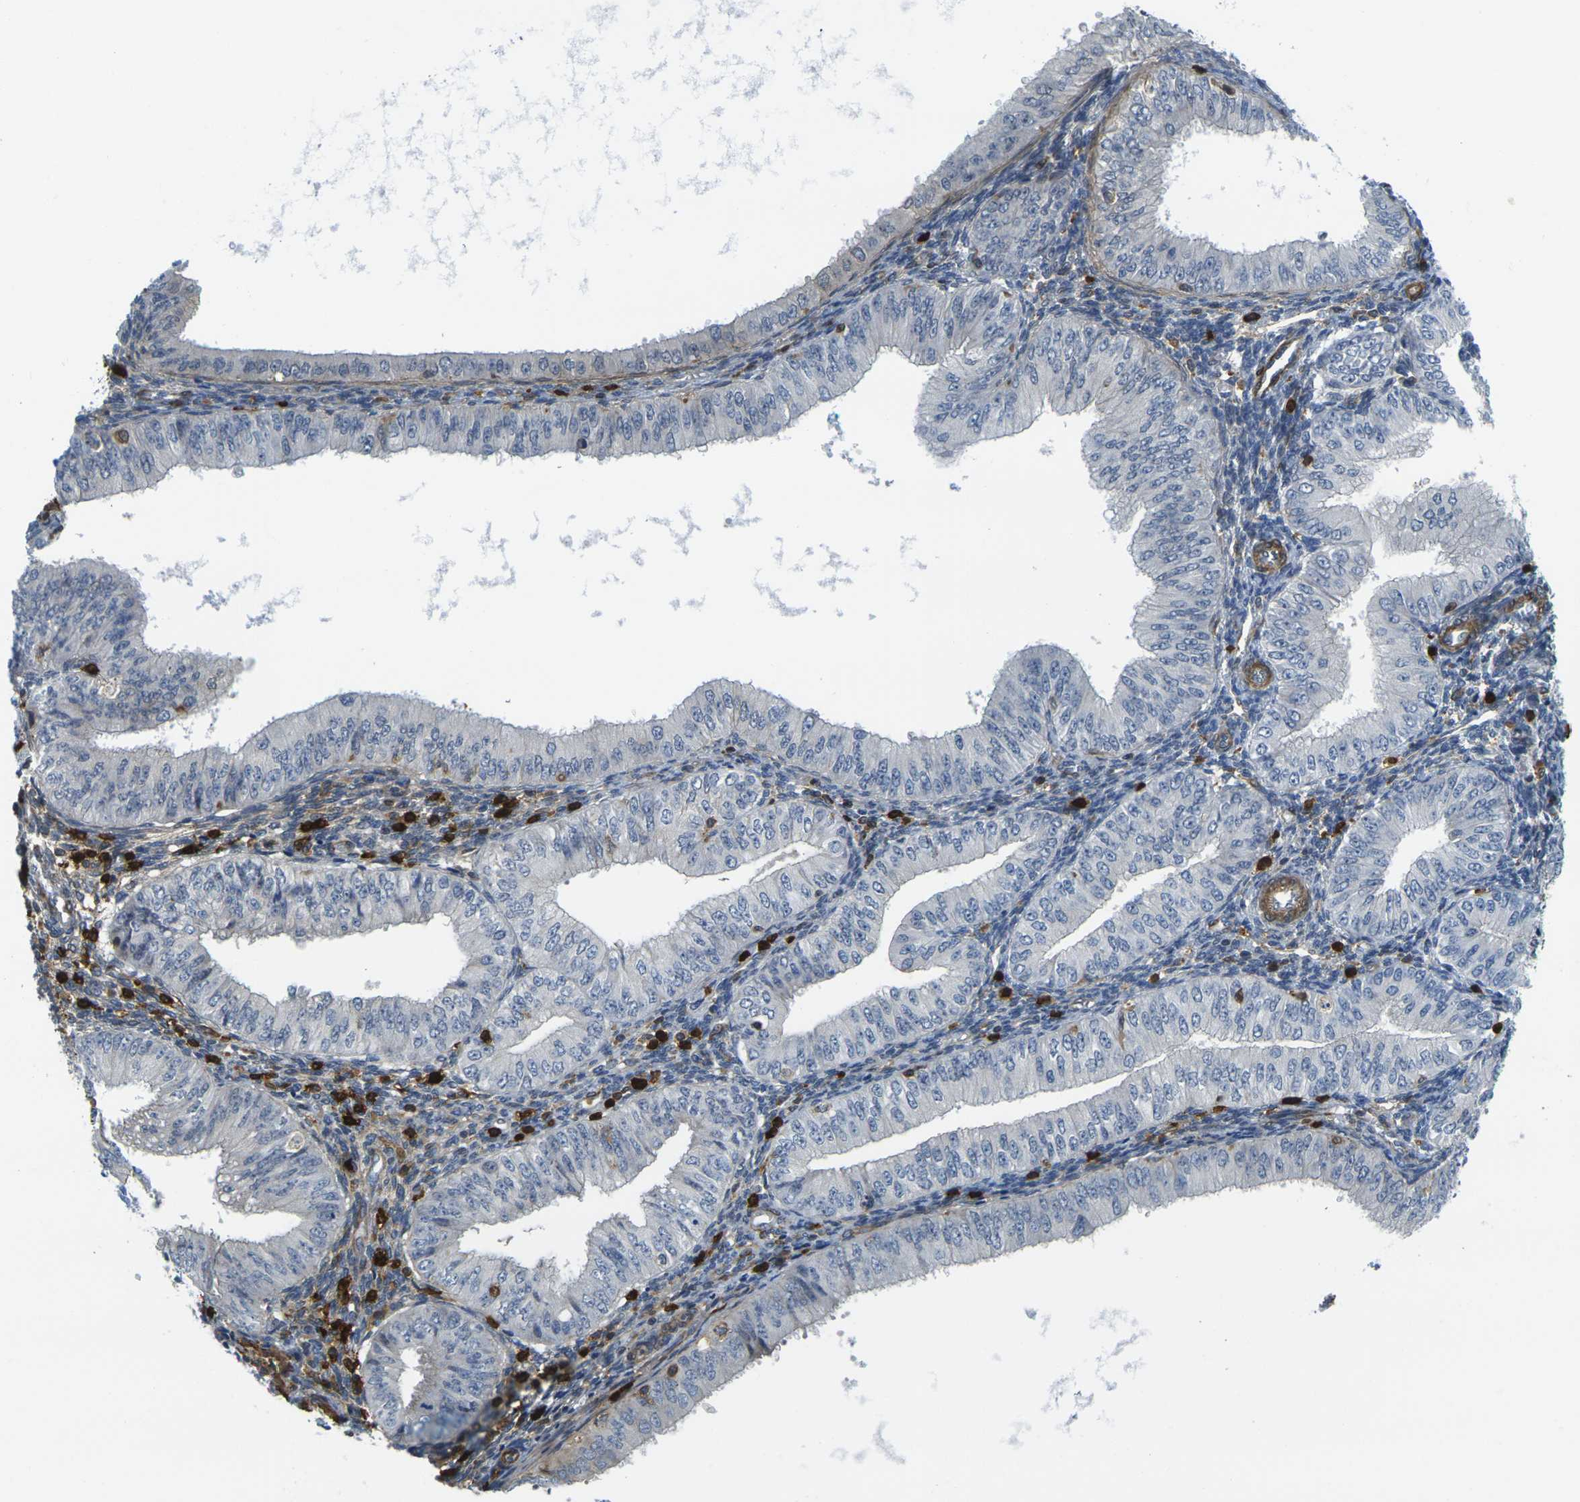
{"staining": {"intensity": "negative", "quantity": "none", "location": "none"}, "tissue": "endometrial cancer", "cell_type": "Tumor cells", "image_type": "cancer", "snomed": [{"axis": "morphology", "description": "Normal tissue, NOS"}, {"axis": "morphology", "description": "Adenocarcinoma, NOS"}, {"axis": "topography", "description": "Endometrium"}], "caption": "Protein analysis of endometrial adenocarcinoma reveals no significant expression in tumor cells. (Brightfield microscopy of DAB (3,3'-diaminobenzidine) IHC at high magnification).", "gene": "LASP1", "patient": {"sex": "female", "age": 53}}